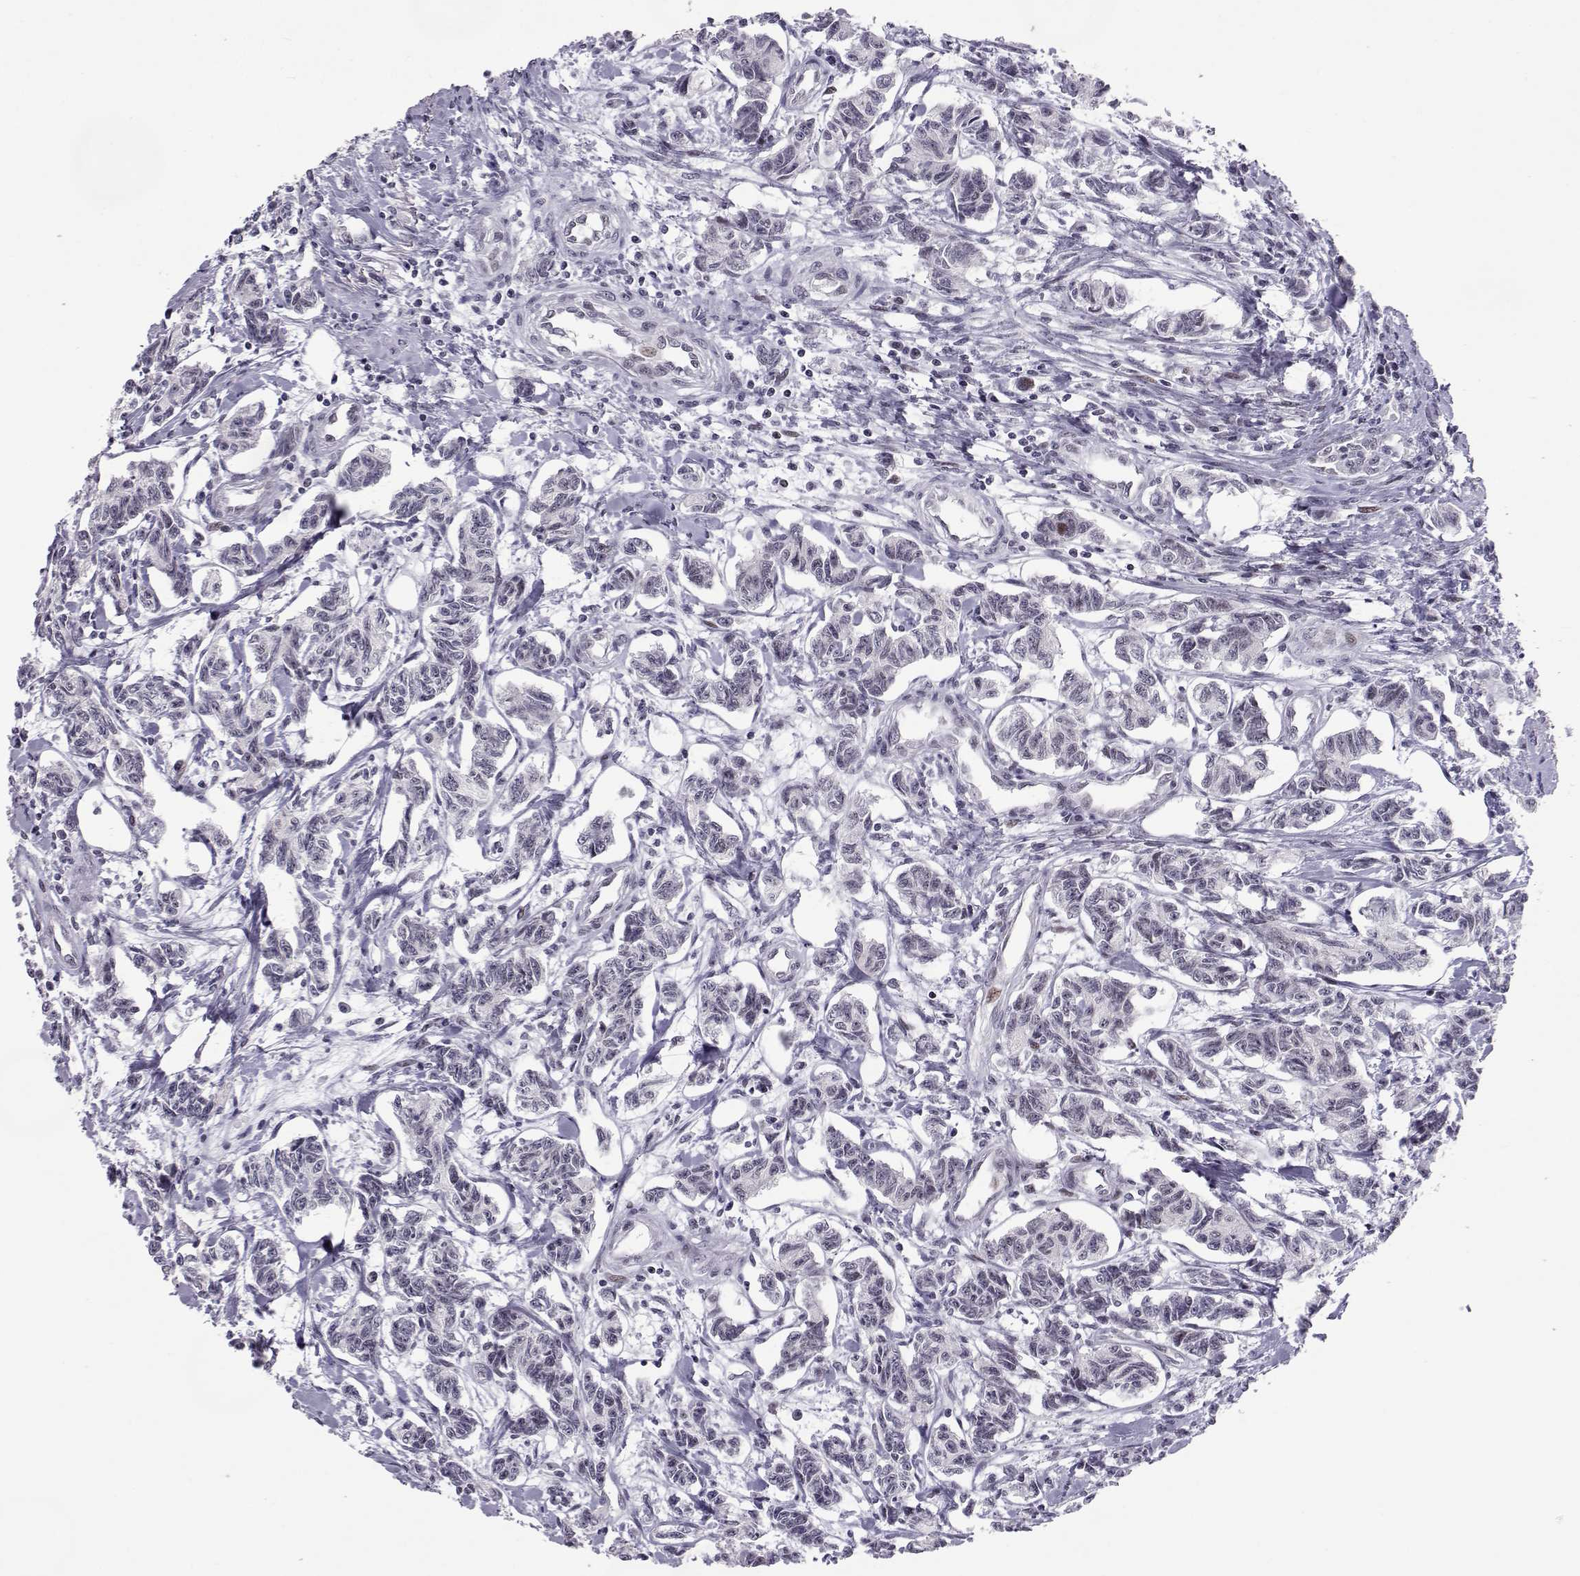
{"staining": {"intensity": "negative", "quantity": "none", "location": "none"}, "tissue": "carcinoid", "cell_type": "Tumor cells", "image_type": "cancer", "snomed": [{"axis": "morphology", "description": "Carcinoid, malignant, NOS"}, {"axis": "topography", "description": "Kidney"}], "caption": "High magnification brightfield microscopy of carcinoid stained with DAB (3,3'-diaminobenzidine) (brown) and counterstained with hematoxylin (blue): tumor cells show no significant positivity.", "gene": "SIX6", "patient": {"sex": "female", "age": 41}}